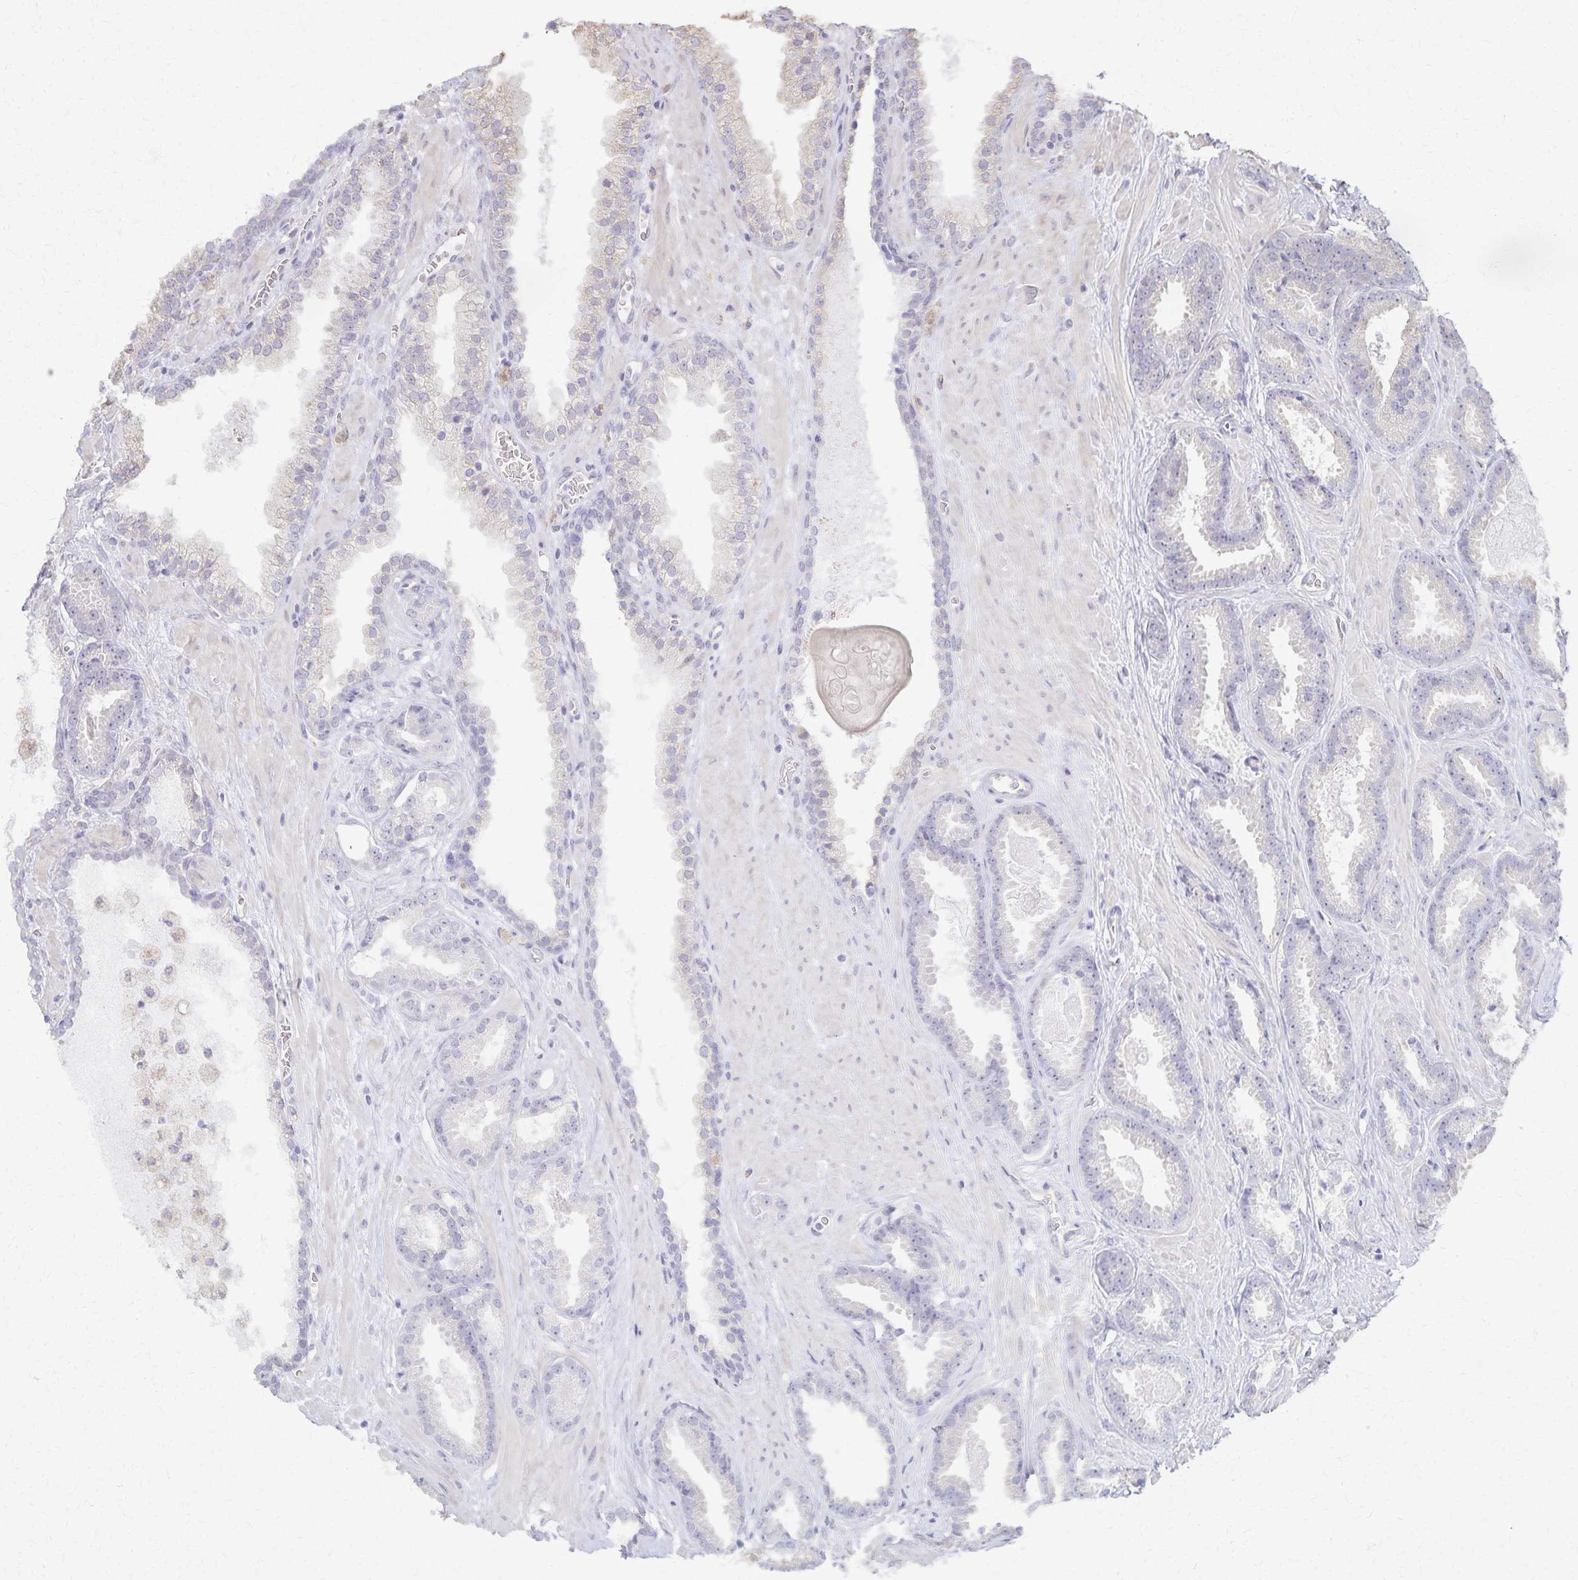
{"staining": {"intensity": "negative", "quantity": "none", "location": "none"}, "tissue": "prostate cancer", "cell_type": "Tumor cells", "image_type": "cancer", "snomed": [{"axis": "morphology", "description": "Adenocarcinoma, Low grade"}, {"axis": "topography", "description": "Prostate"}], "caption": "DAB (3,3'-diaminobenzidine) immunohistochemical staining of human prostate cancer (low-grade adenocarcinoma) demonstrates no significant staining in tumor cells.", "gene": "KISS1", "patient": {"sex": "male", "age": 62}}